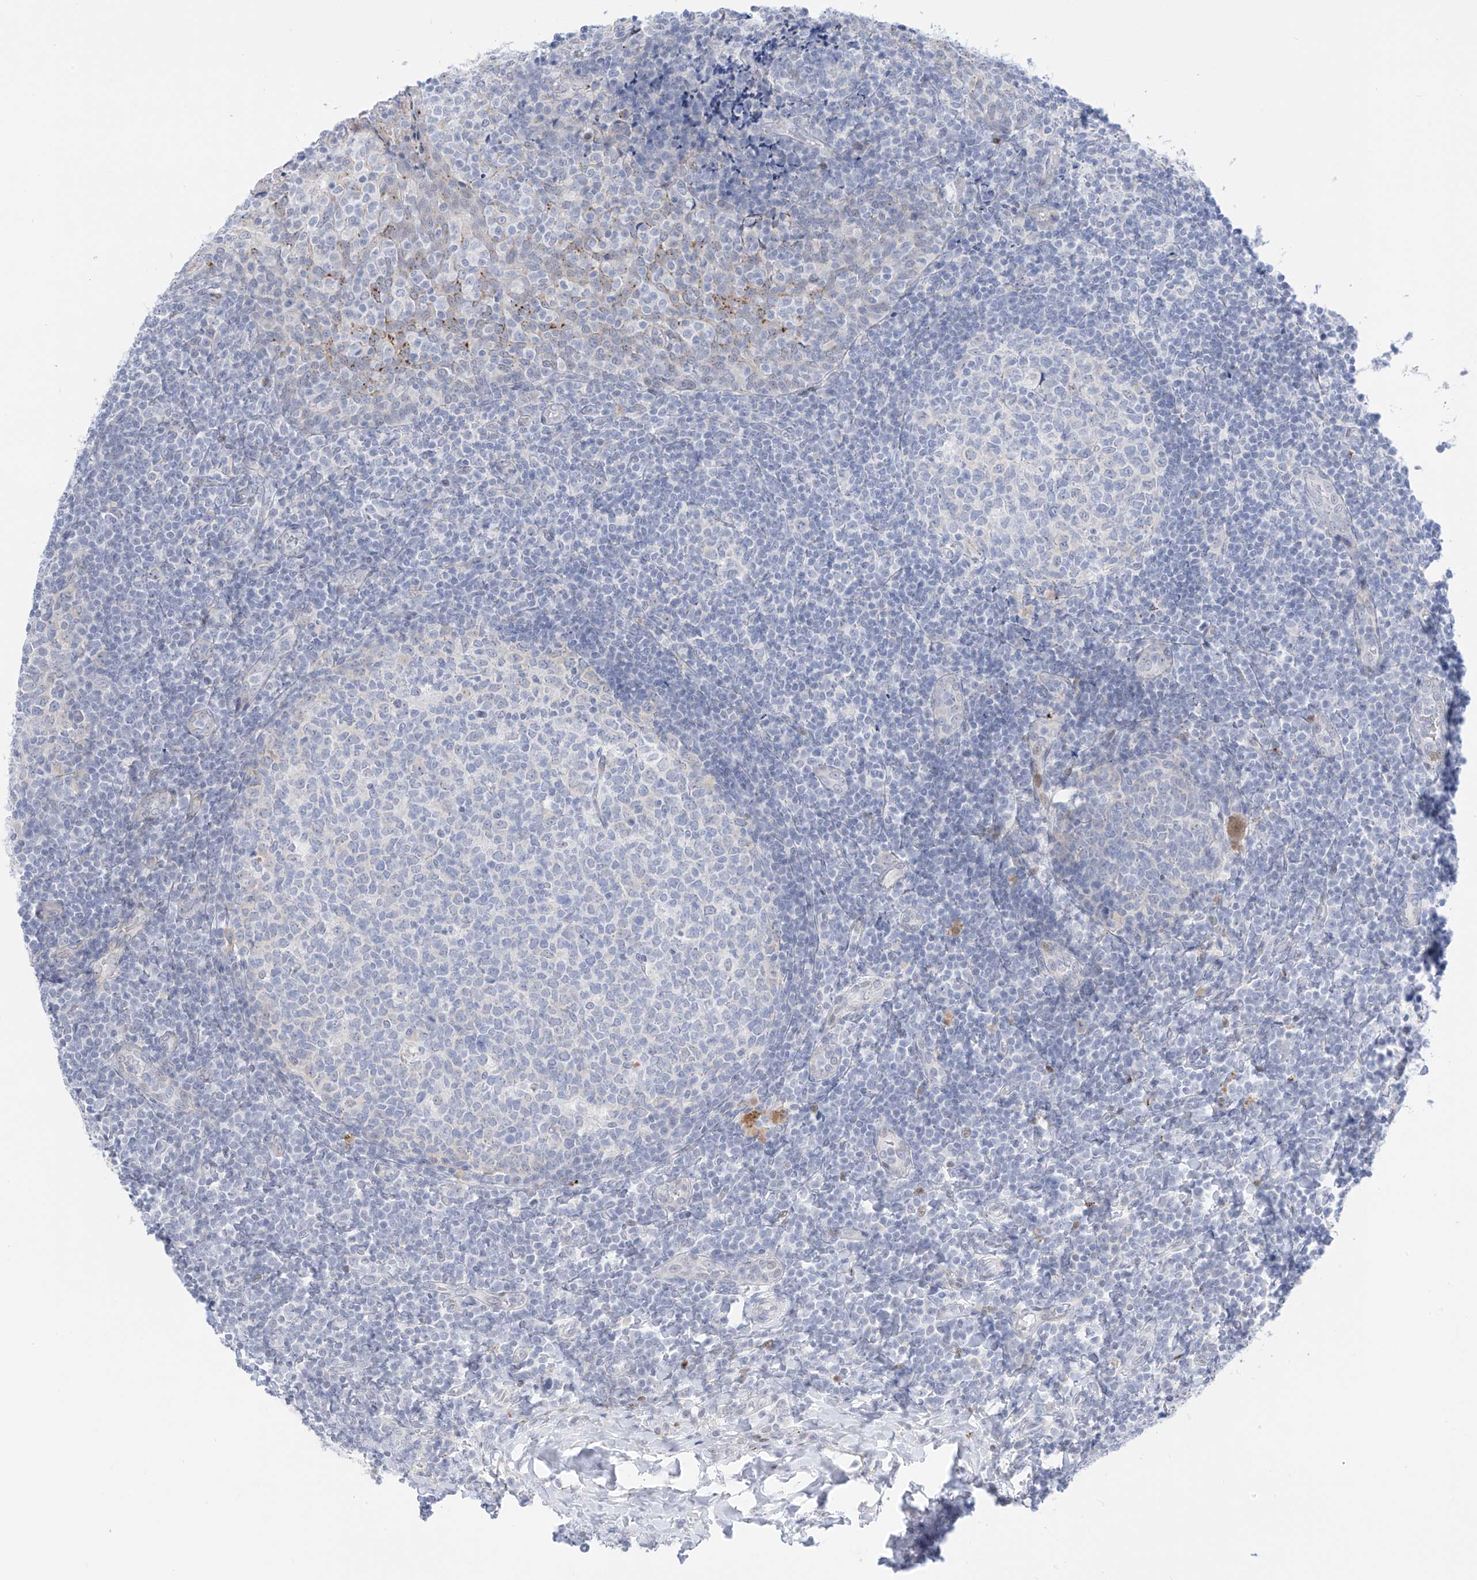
{"staining": {"intensity": "negative", "quantity": "none", "location": "none"}, "tissue": "tonsil", "cell_type": "Germinal center cells", "image_type": "normal", "snomed": [{"axis": "morphology", "description": "Normal tissue, NOS"}, {"axis": "topography", "description": "Tonsil"}], "caption": "A histopathology image of human tonsil is negative for staining in germinal center cells. The staining was performed using DAB to visualize the protein expression in brown, while the nuclei were stained in blue with hematoxylin (Magnification: 20x).", "gene": "PSPH", "patient": {"sex": "female", "age": 19}}